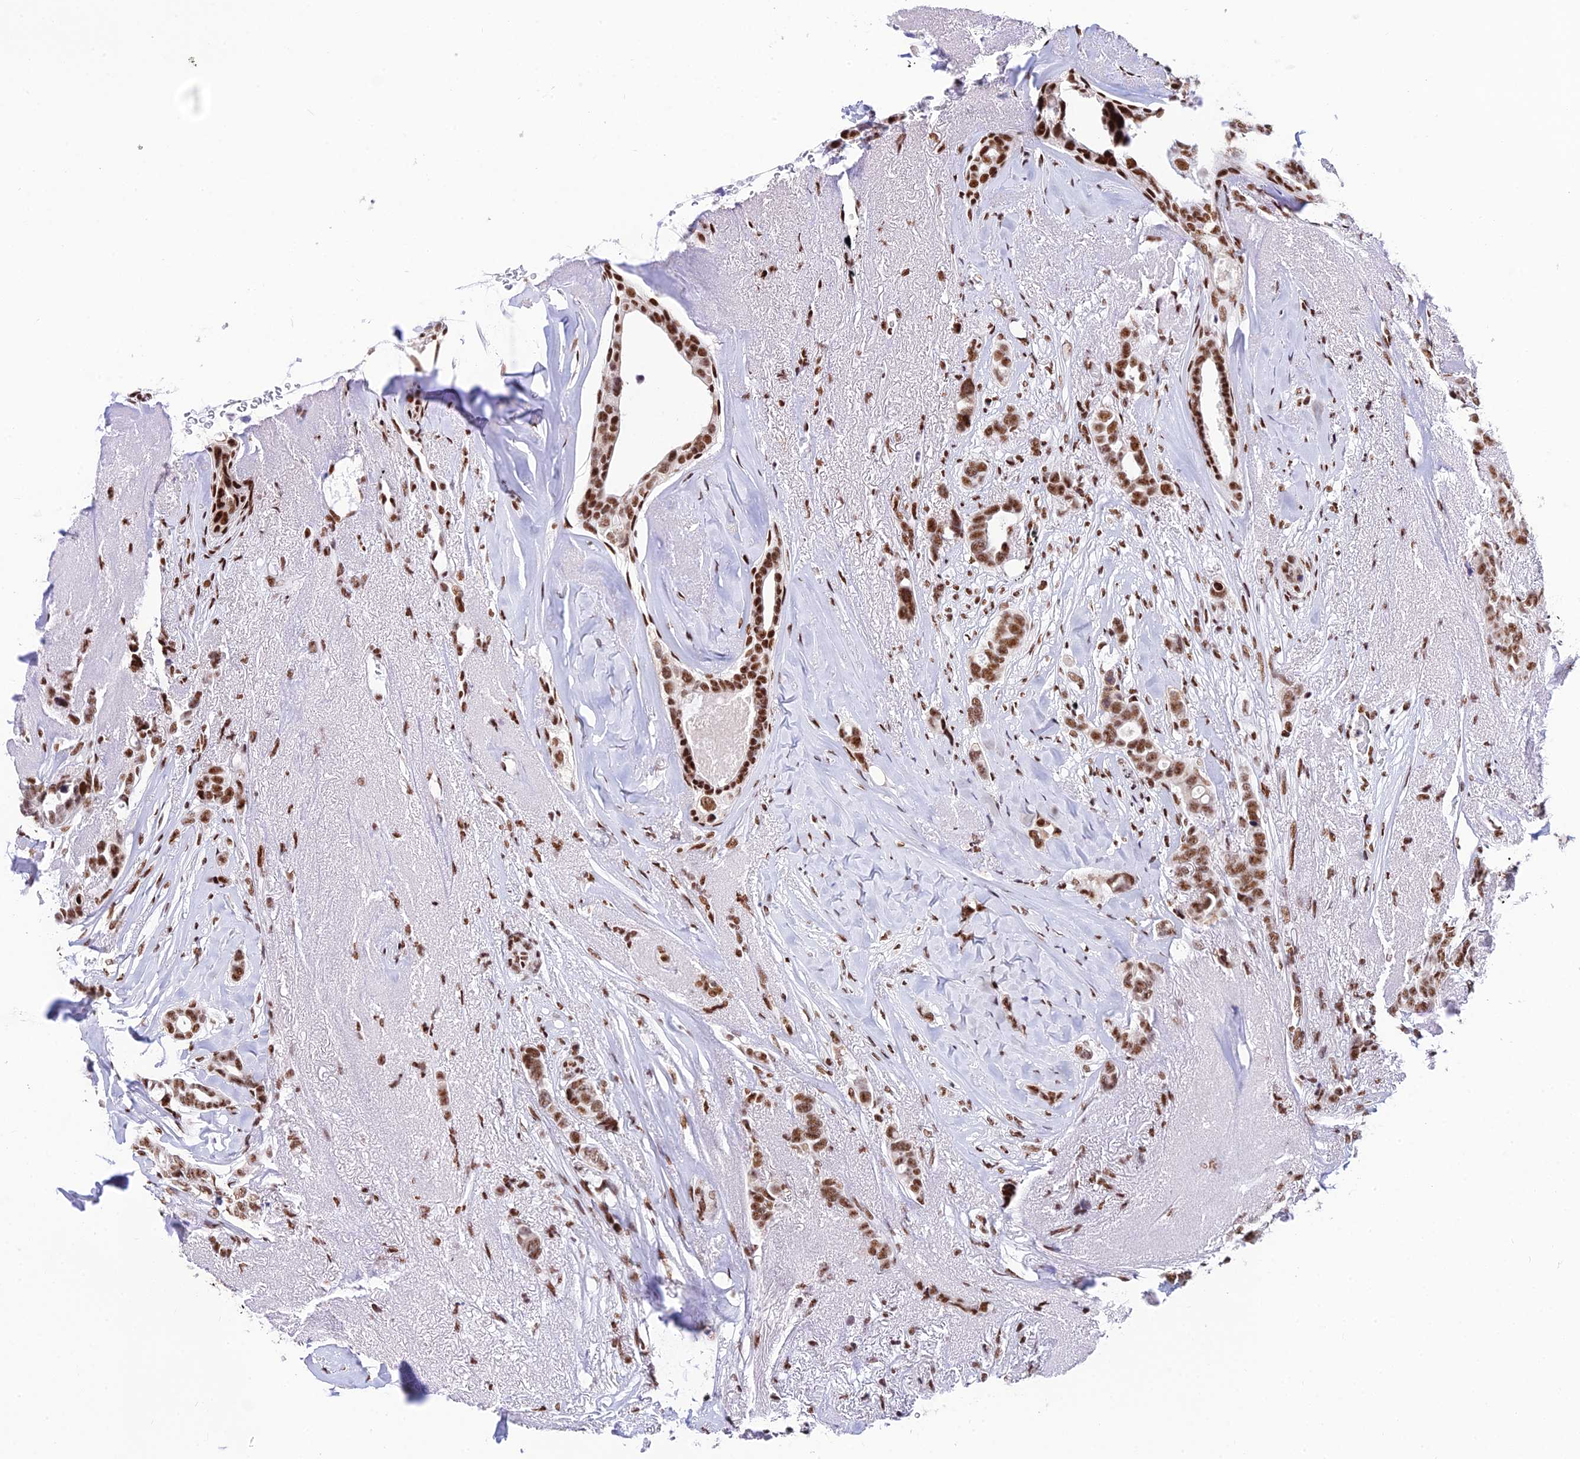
{"staining": {"intensity": "moderate", "quantity": ">75%", "location": "nuclear"}, "tissue": "breast cancer", "cell_type": "Tumor cells", "image_type": "cancer", "snomed": [{"axis": "morphology", "description": "Lobular carcinoma"}, {"axis": "topography", "description": "Breast"}], "caption": "DAB immunohistochemical staining of breast cancer displays moderate nuclear protein staining in about >75% of tumor cells.", "gene": "USP22", "patient": {"sex": "female", "age": 51}}